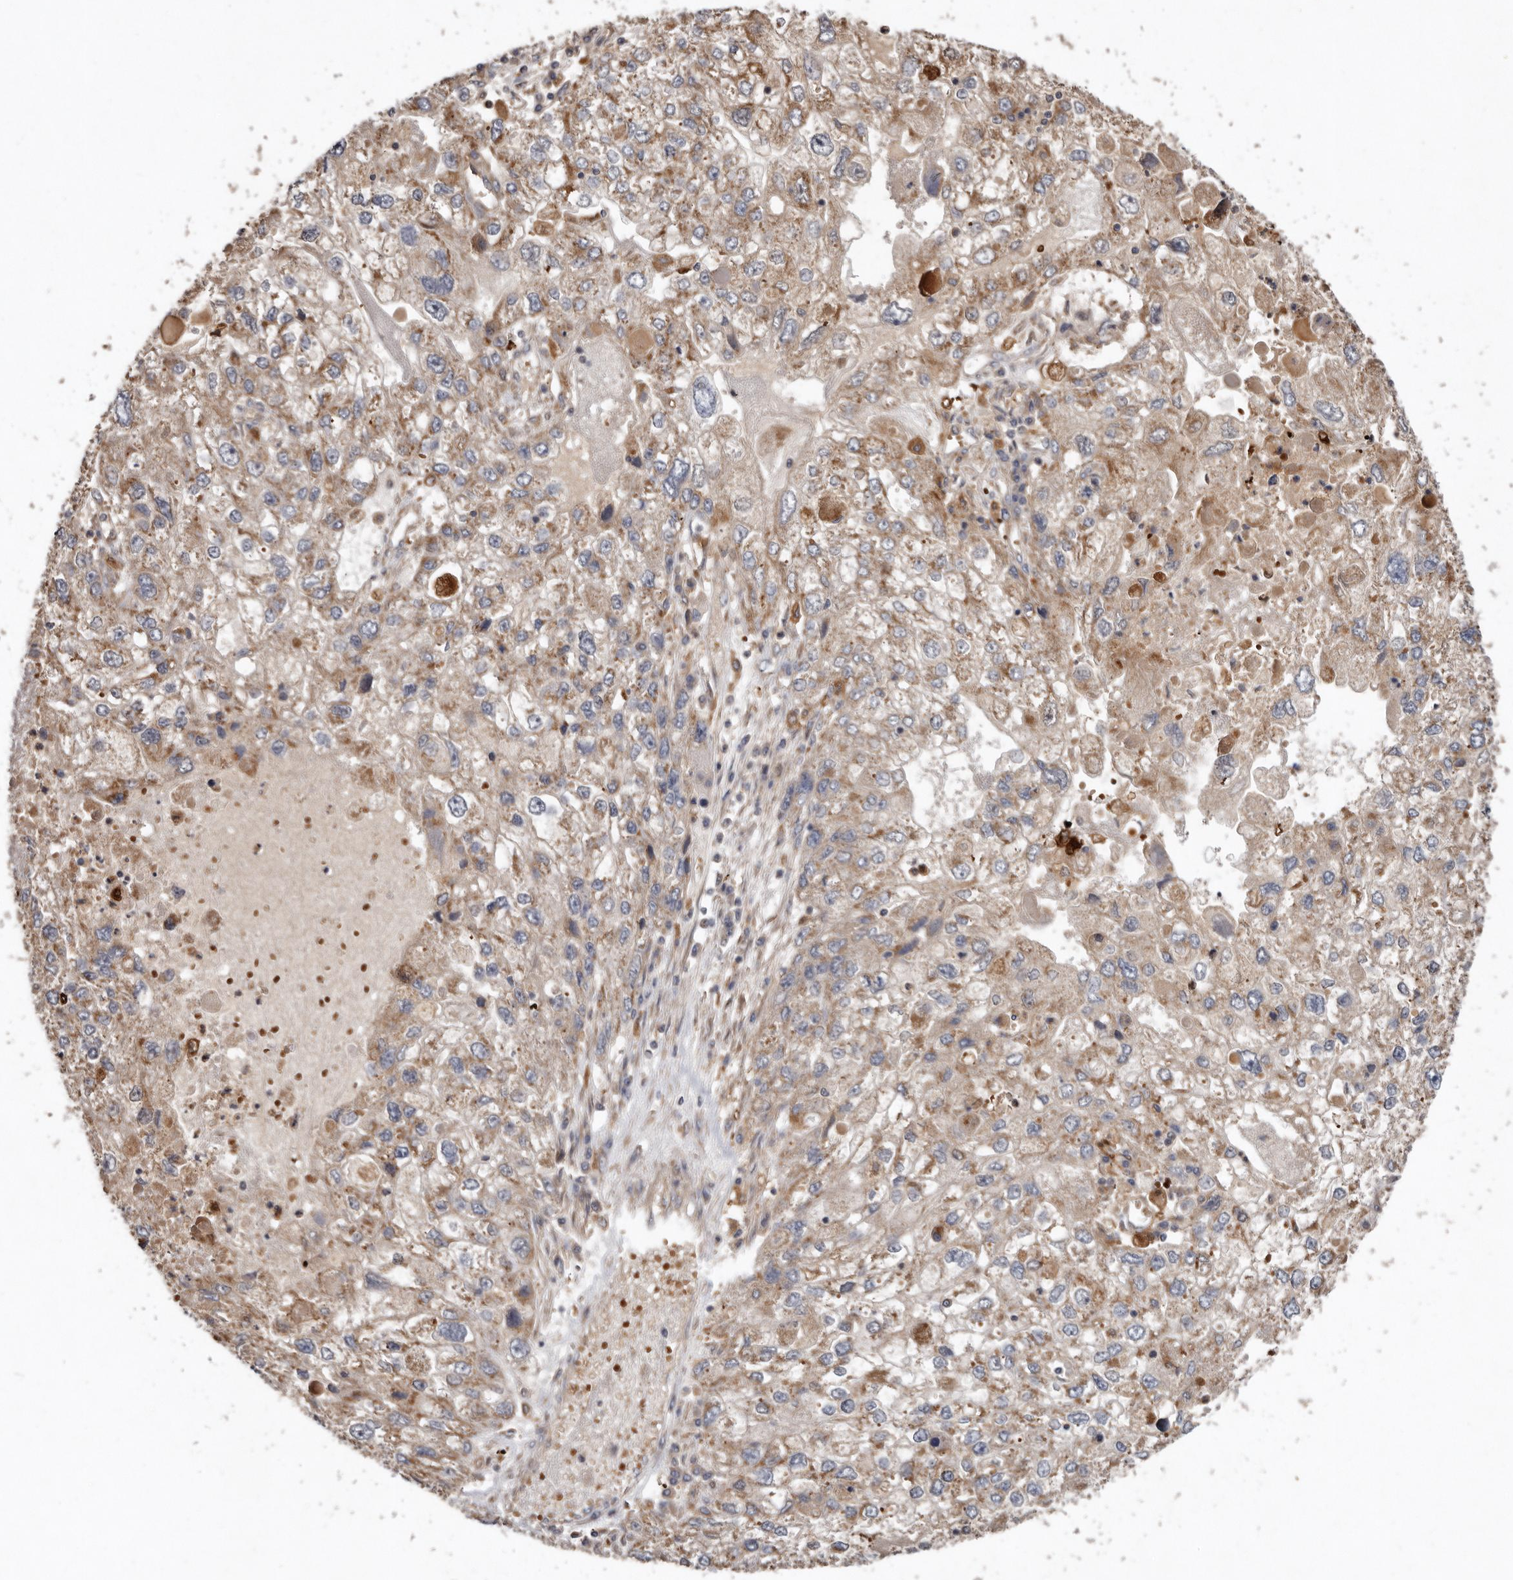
{"staining": {"intensity": "moderate", "quantity": "25%-75%", "location": "cytoplasmic/membranous"}, "tissue": "endometrial cancer", "cell_type": "Tumor cells", "image_type": "cancer", "snomed": [{"axis": "morphology", "description": "Adenocarcinoma, NOS"}, {"axis": "topography", "description": "Endometrium"}], "caption": "A medium amount of moderate cytoplasmic/membranous expression is appreciated in approximately 25%-75% of tumor cells in endometrial adenocarcinoma tissue. Nuclei are stained in blue.", "gene": "GOT1L1", "patient": {"sex": "female", "age": 49}}